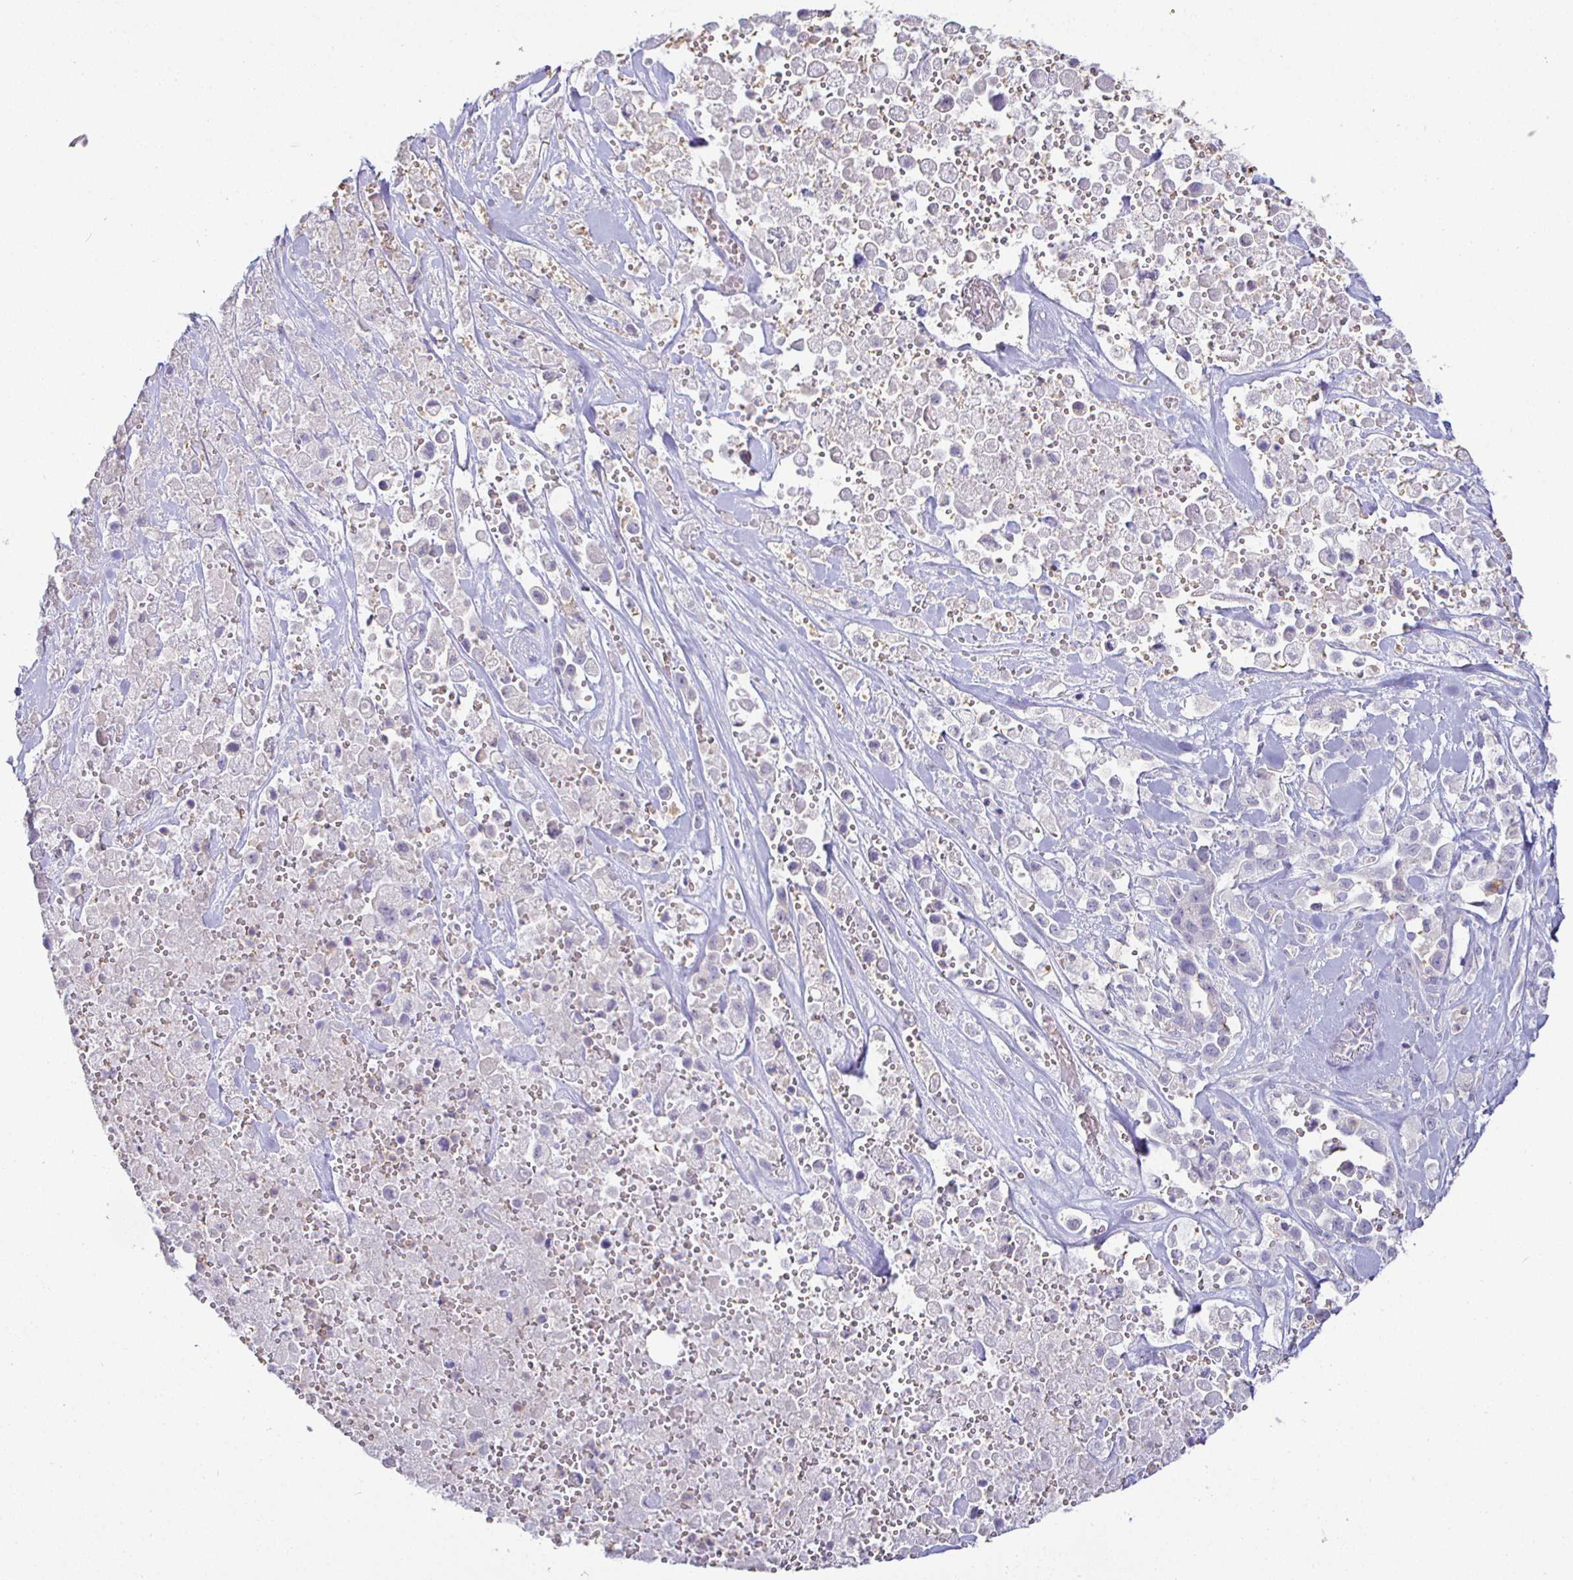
{"staining": {"intensity": "negative", "quantity": "none", "location": "none"}, "tissue": "pancreatic cancer", "cell_type": "Tumor cells", "image_type": "cancer", "snomed": [{"axis": "morphology", "description": "Adenocarcinoma, NOS"}, {"axis": "topography", "description": "Pancreas"}], "caption": "High power microscopy micrograph of an IHC histopathology image of pancreatic cancer, revealing no significant positivity in tumor cells.", "gene": "SIRPA", "patient": {"sex": "male", "age": 44}}